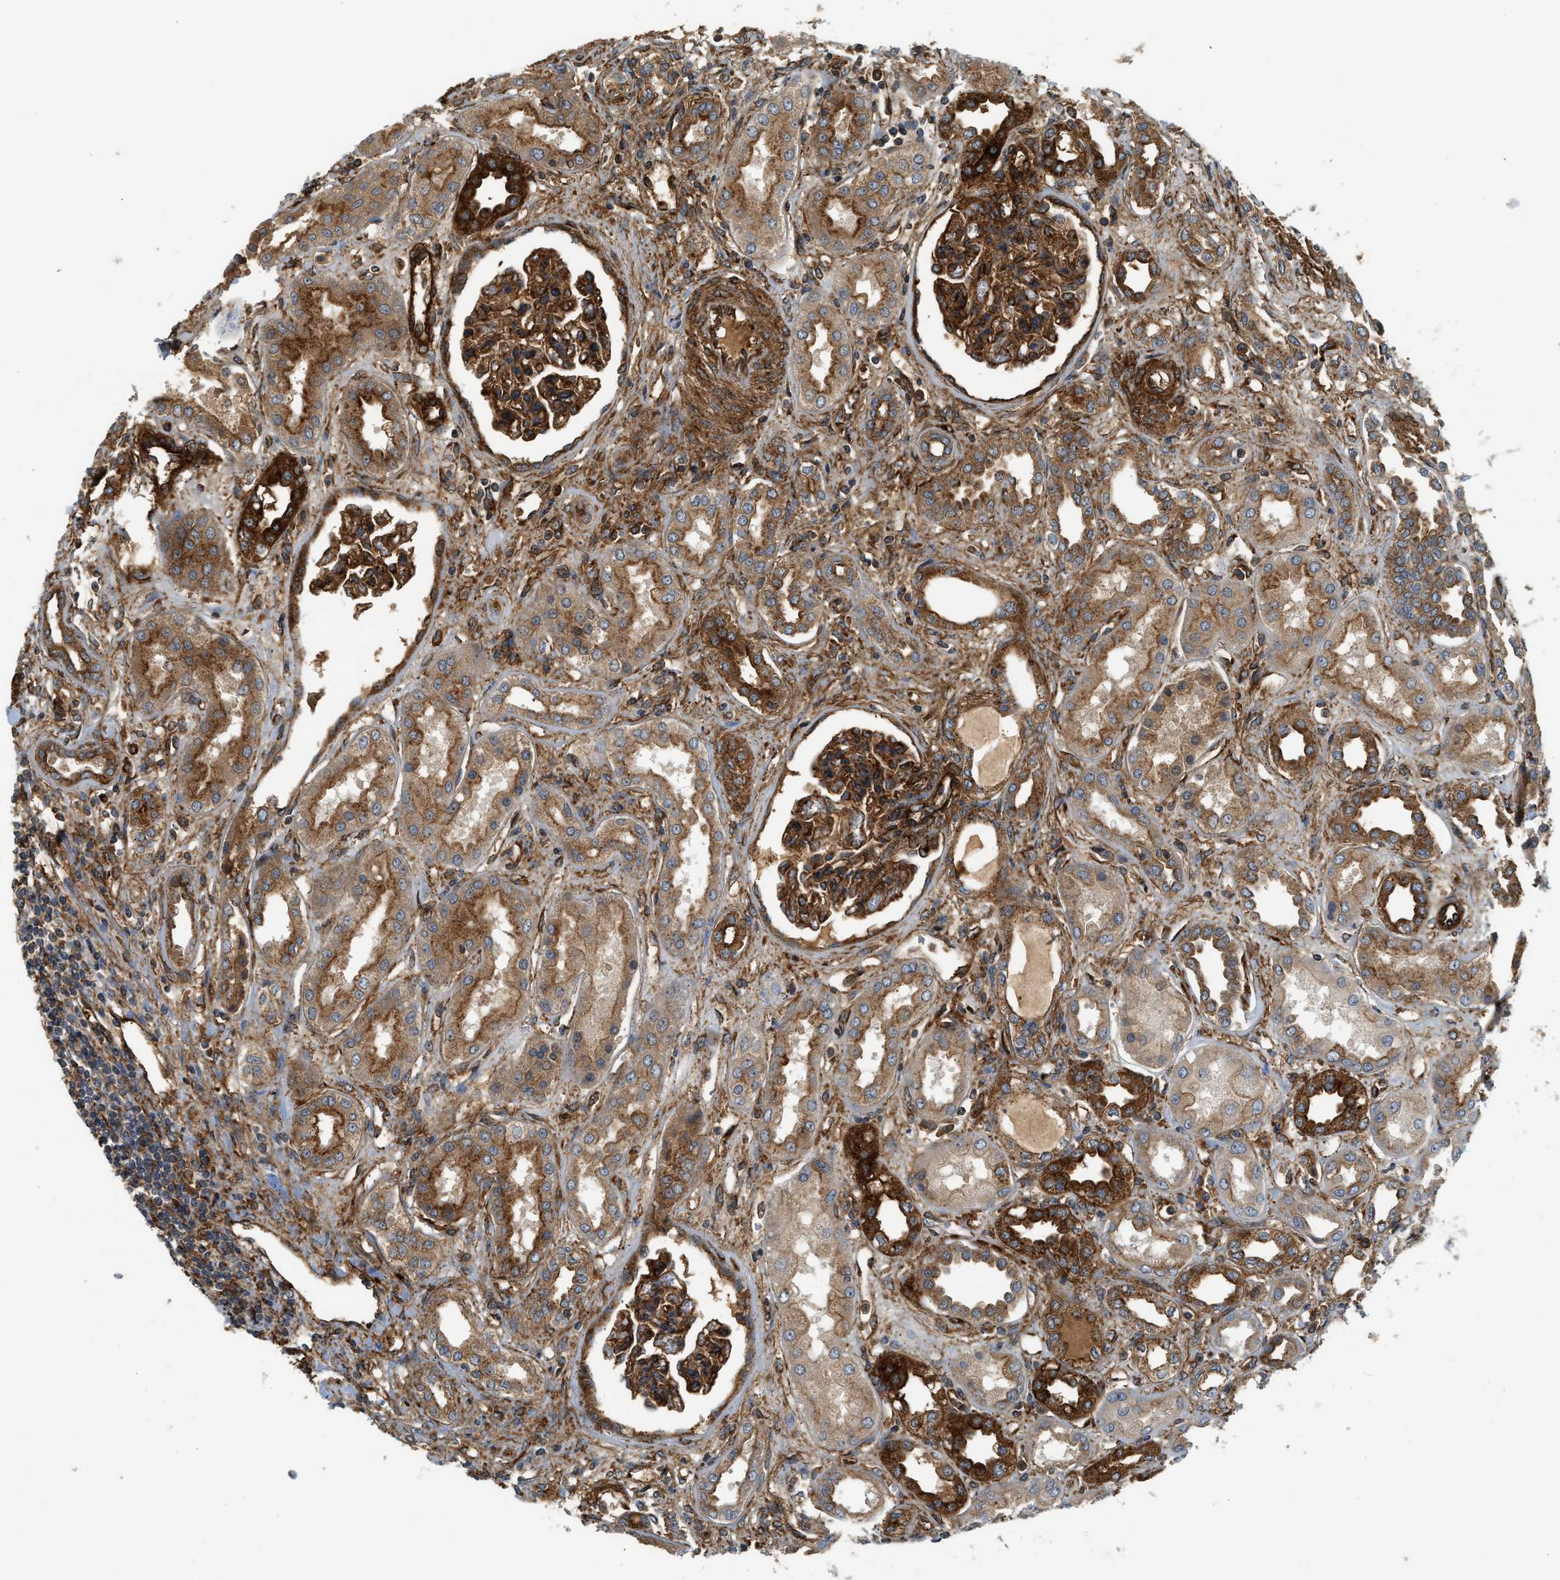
{"staining": {"intensity": "strong", "quantity": ">75%", "location": "cytoplasmic/membranous"}, "tissue": "kidney", "cell_type": "Cells in glomeruli", "image_type": "normal", "snomed": [{"axis": "morphology", "description": "Normal tissue, NOS"}, {"axis": "topography", "description": "Kidney"}], "caption": "This is a photomicrograph of IHC staining of normal kidney, which shows strong staining in the cytoplasmic/membranous of cells in glomeruli.", "gene": "HIP1", "patient": {"sex": "male", "age": 59}}